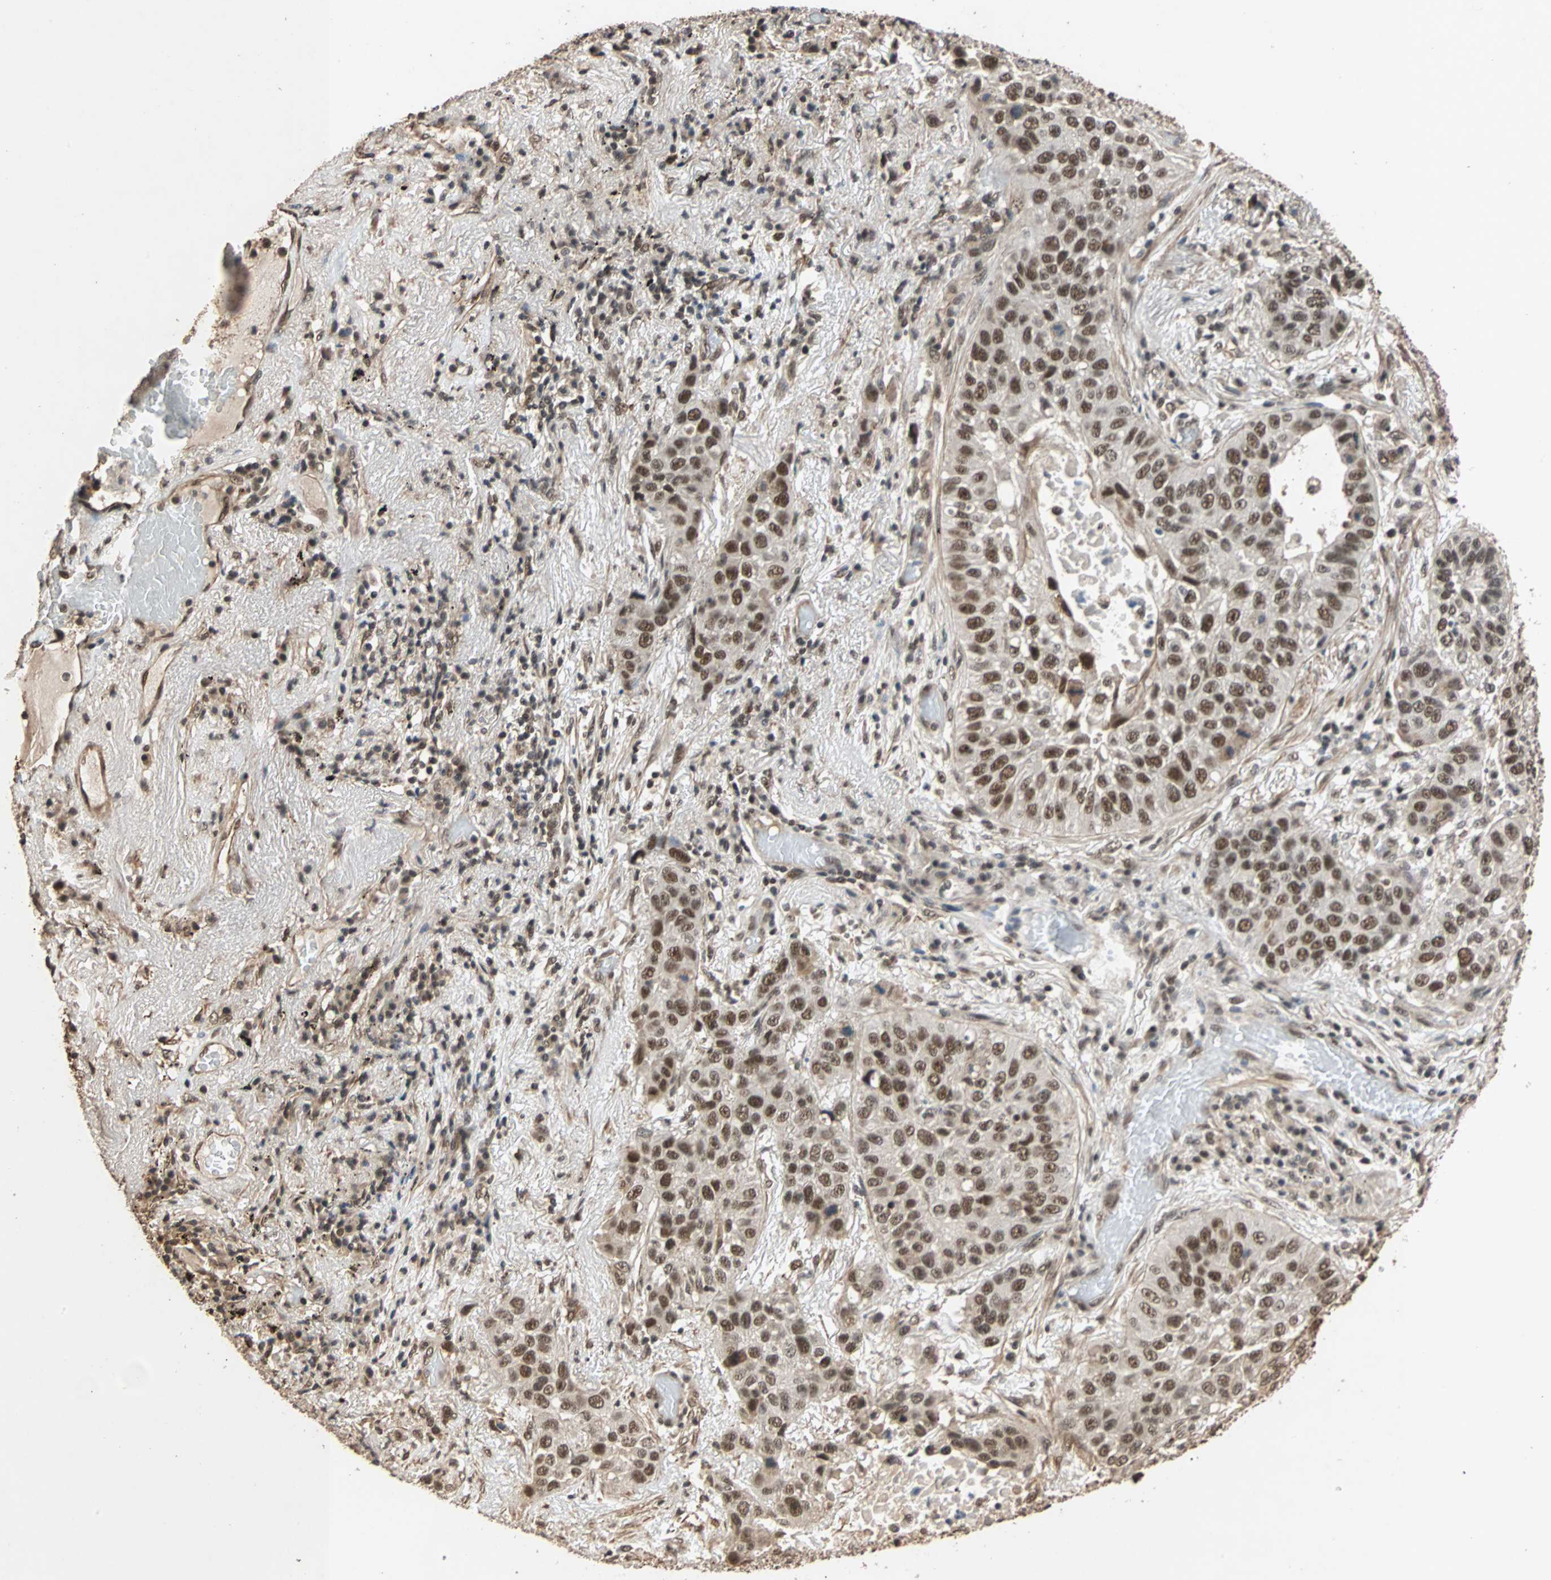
{"staining": {"intensity": "moderate", "quantity": ">75%", "location": "nuclear"}, "tissue": "lung cancer", "cell_type": "Tumor cells", "image_type": "cancer", "snomed": [{"axis": "morphology", "description": "Squamous cell carcinoma, NOS"}, {"axis": "topography", "description": "Lung"}], "caption": "Human lung cancer stained with a protein marker displays moderate staining in tumor cells.", "gene": "CDC5L", "patient": {"sex": "male", "age": 57}}